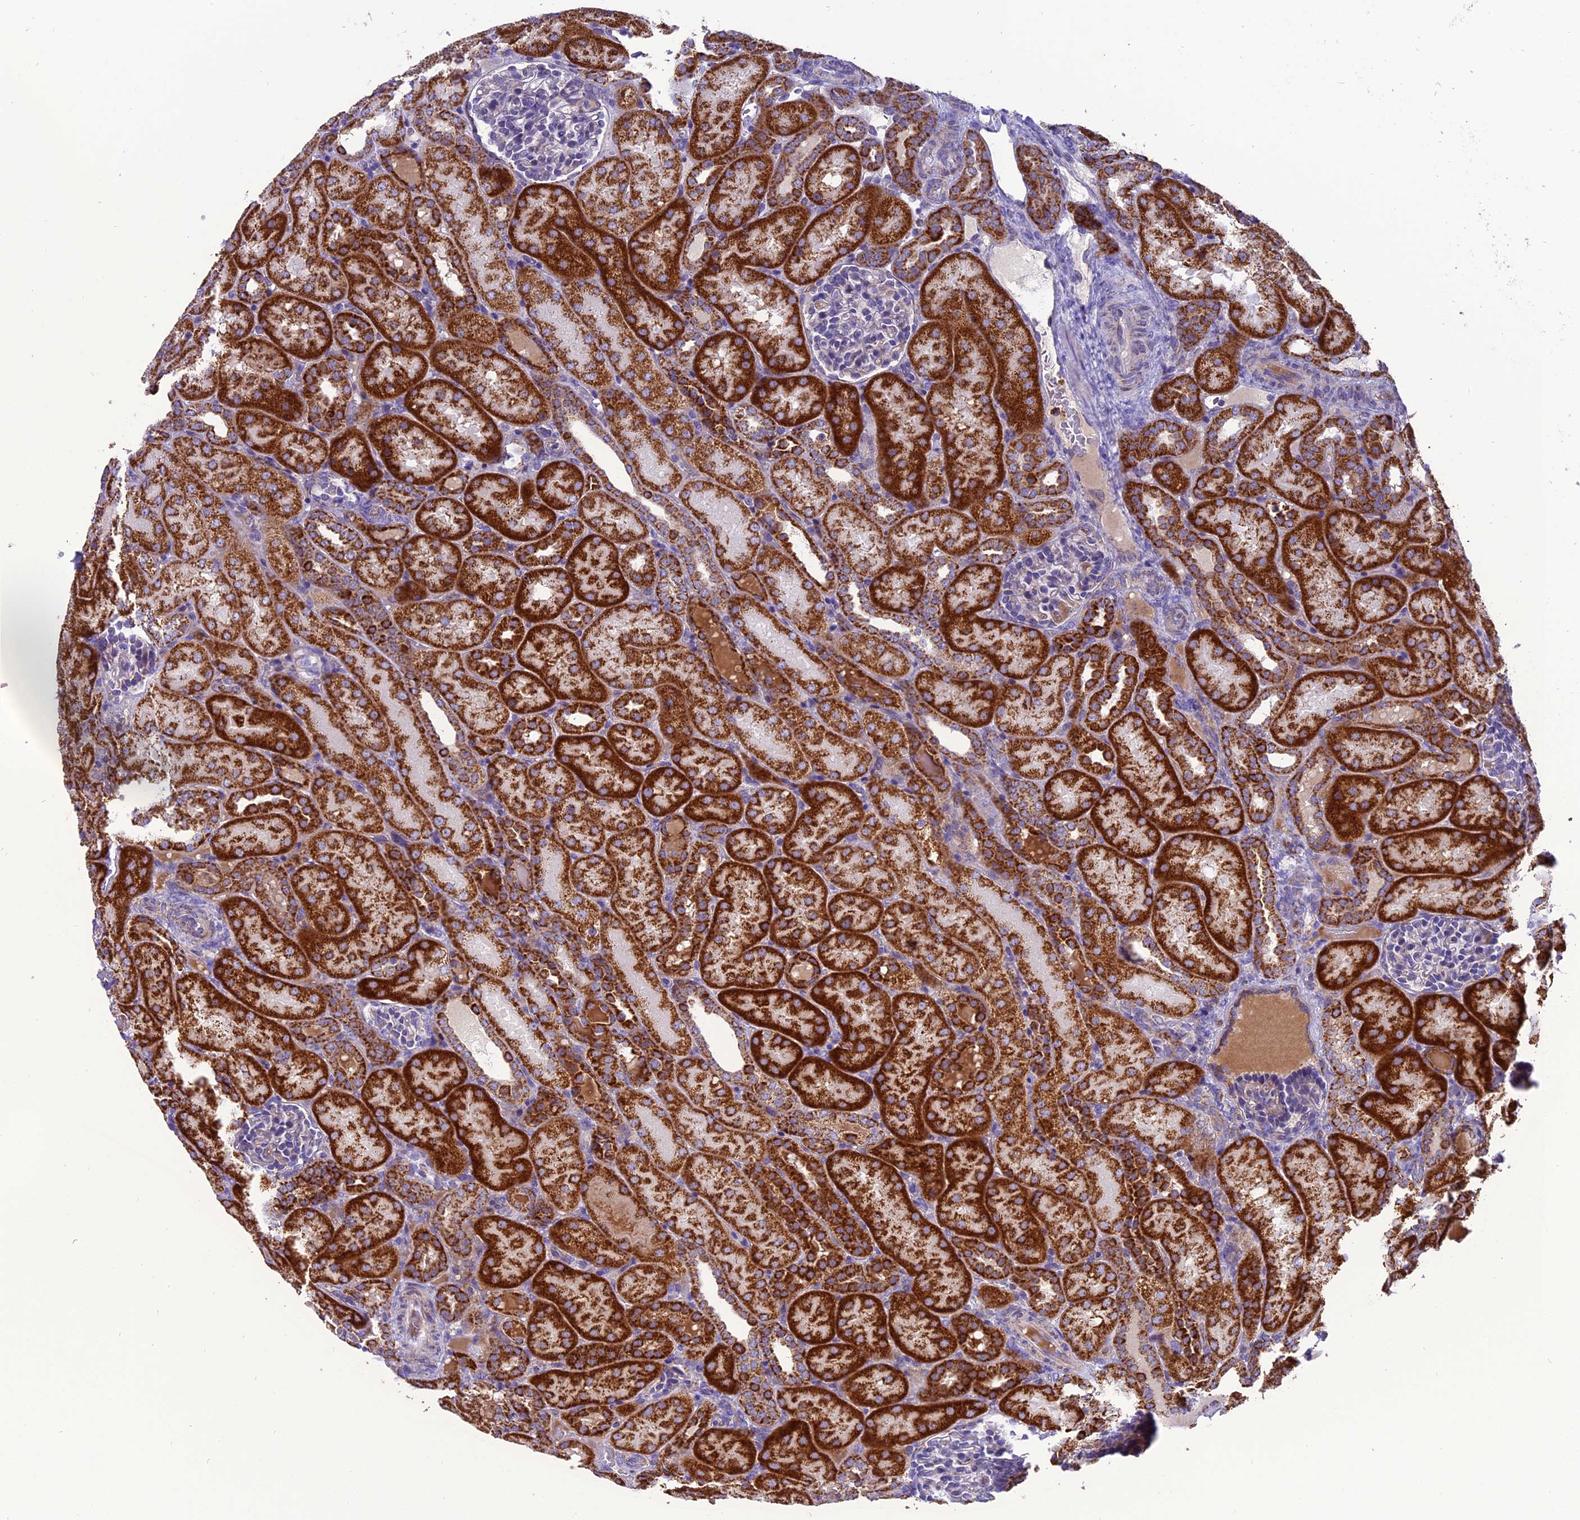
{"staining": {"intensity": "negative", "quantity": "none", "location": "none"}, "tissue": "kidney", "cell_type": "Cells in glomeruli", "image_type": "normal", "snomed": [{"axis": "morphology", "description": "Normal tissue, NOS"}, {"axis": "topography", "description": "Kidney"}], "caption": "The immunohistochemistry (IHC) image has no significant staining in cells in glomeruli of kidney. The staining was performed using DAB (3,3'-diaminobenzidine) to visualize the protein expression in brown, while the nuclei were stained in blue with hematoxylin (Magnification: 20x).", "gene": "MRPS34", "patient": {"sex": "male", "age": 1}}